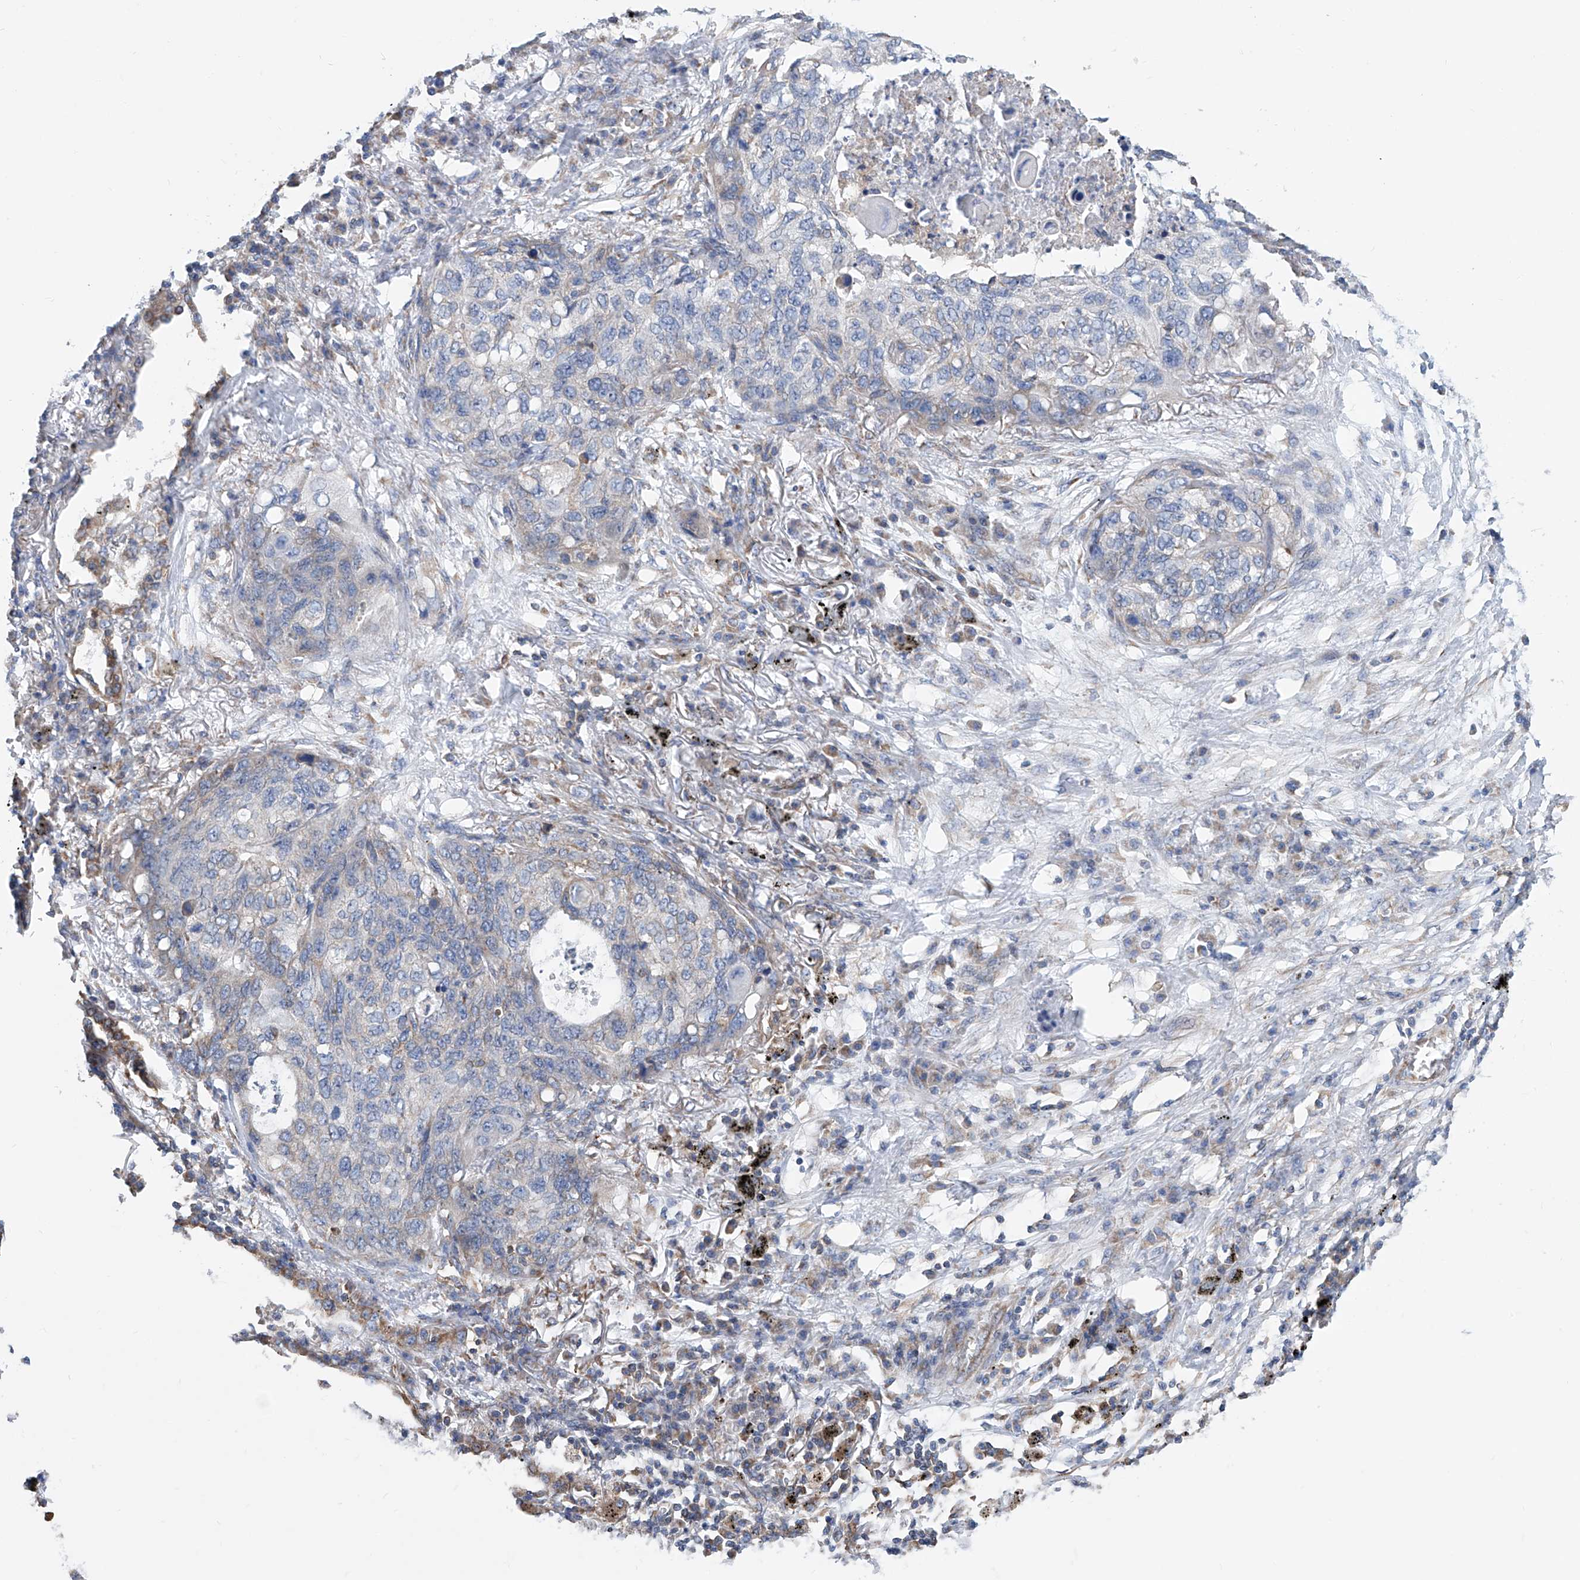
{"staining": {"intensity": "negative", "quantity": "none", "location": "none"}, "tissue": "lung cancer", "cell_type": "Tumor cells", "image_type": "cancer", "snomed": [{"axis": "morphology", "description": "Squamous cell carcinoma, NOS"}, {"axis": "topography", "description": "Lung"}], "caption": "Lung cancer was stained to show a protein in brown. There is no significant expression in tumor cells.", "gene": "MAD2L1", "patient": {"sex": "female", "age": 63}}